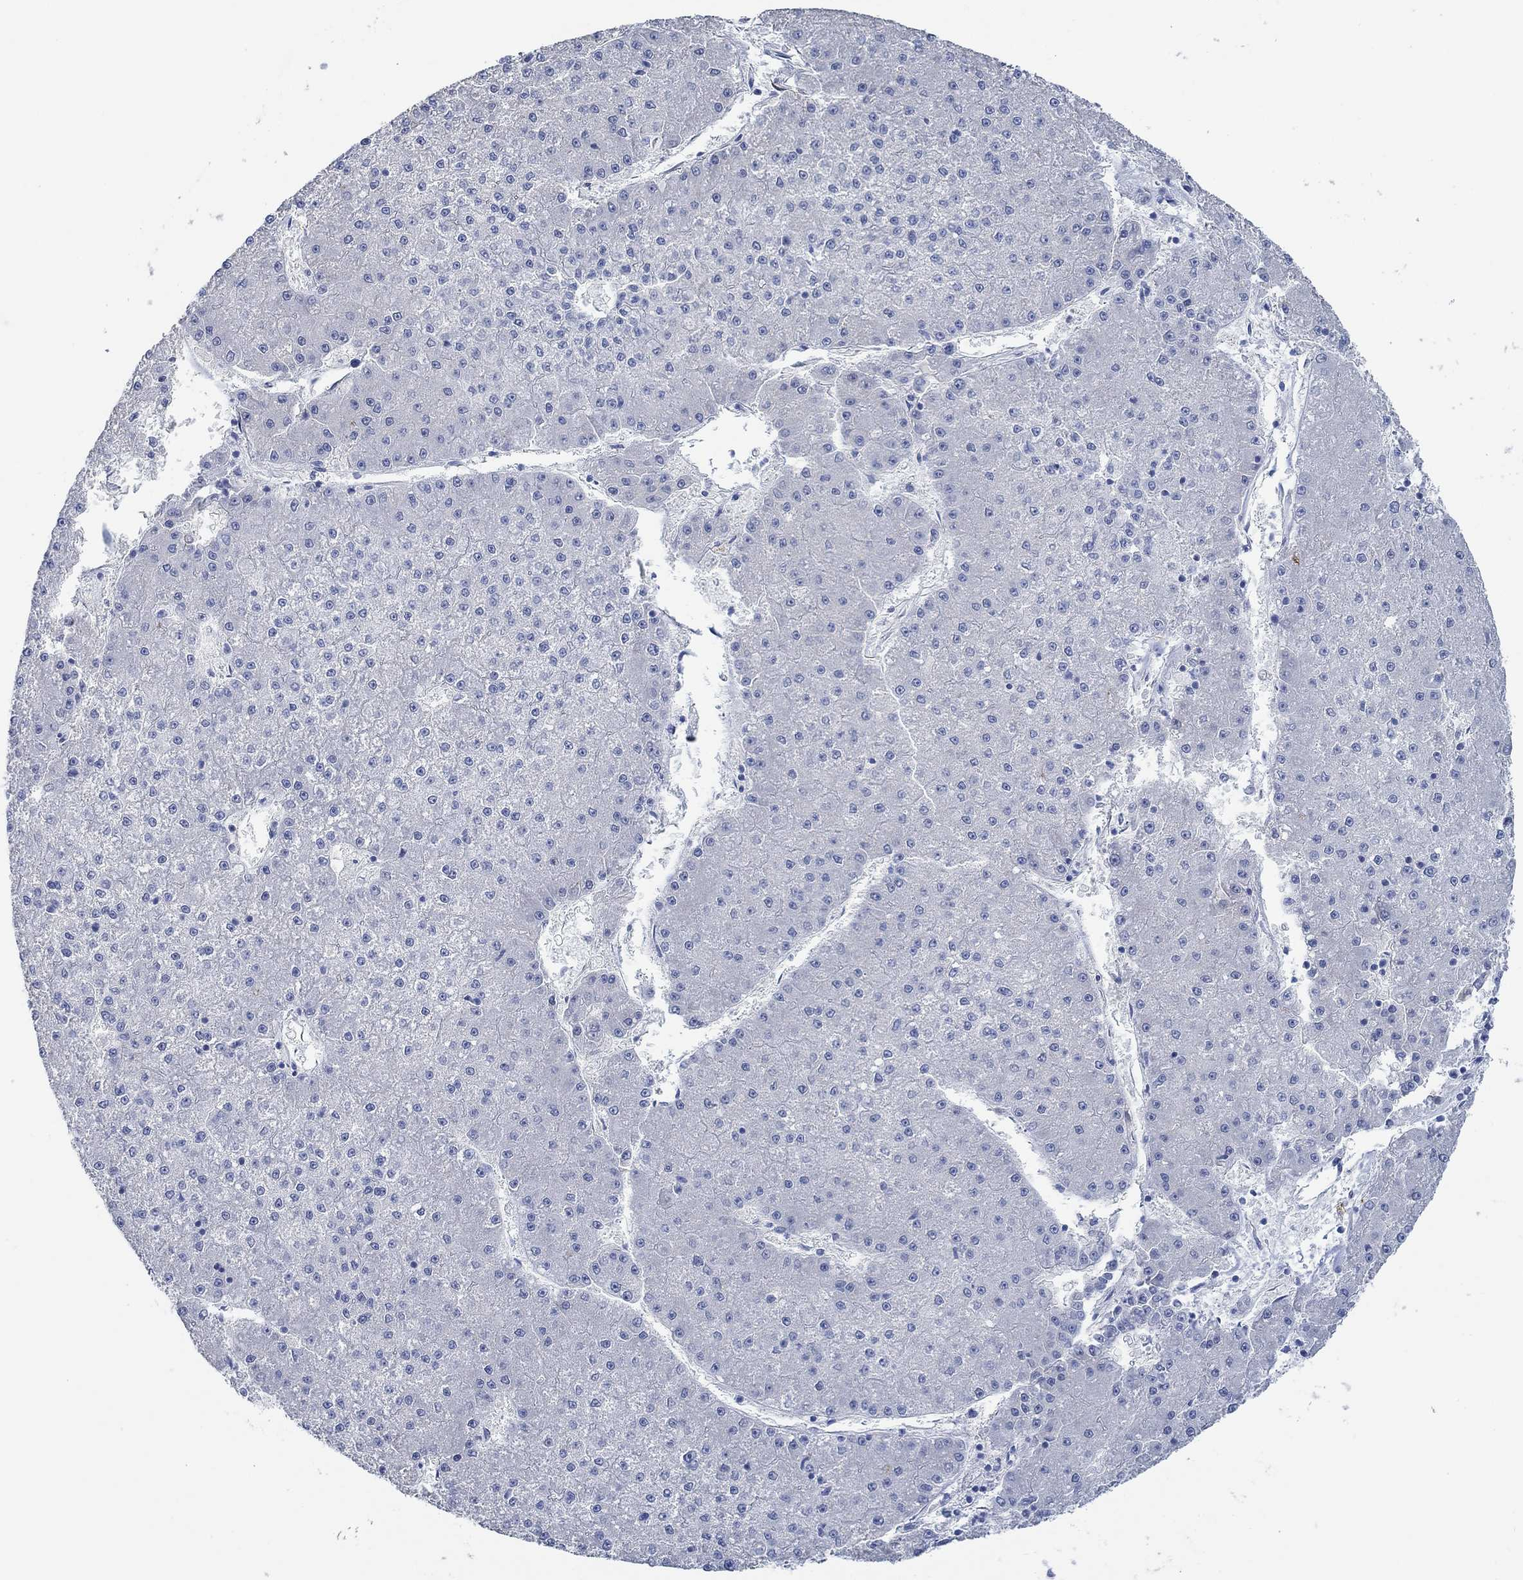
{"staining": {"intensity": "negative", "quantity": "none", "location": "none"}, "tissue": "liver cancer", "cell_type": "Tumor cells", "image_type": "cancer", "snomed": [{"axis": "morphology", "description": "Carcinoma, Hepatocellular, NOS"}, {"axis": "topography", "description": "Liver"}], "caption": "Tumor cells show no significant staining in liver cancer (hepatocellular carcinoma).", "gene": "PPP1R17", "patient": {"sex": "male", "age": 73}}